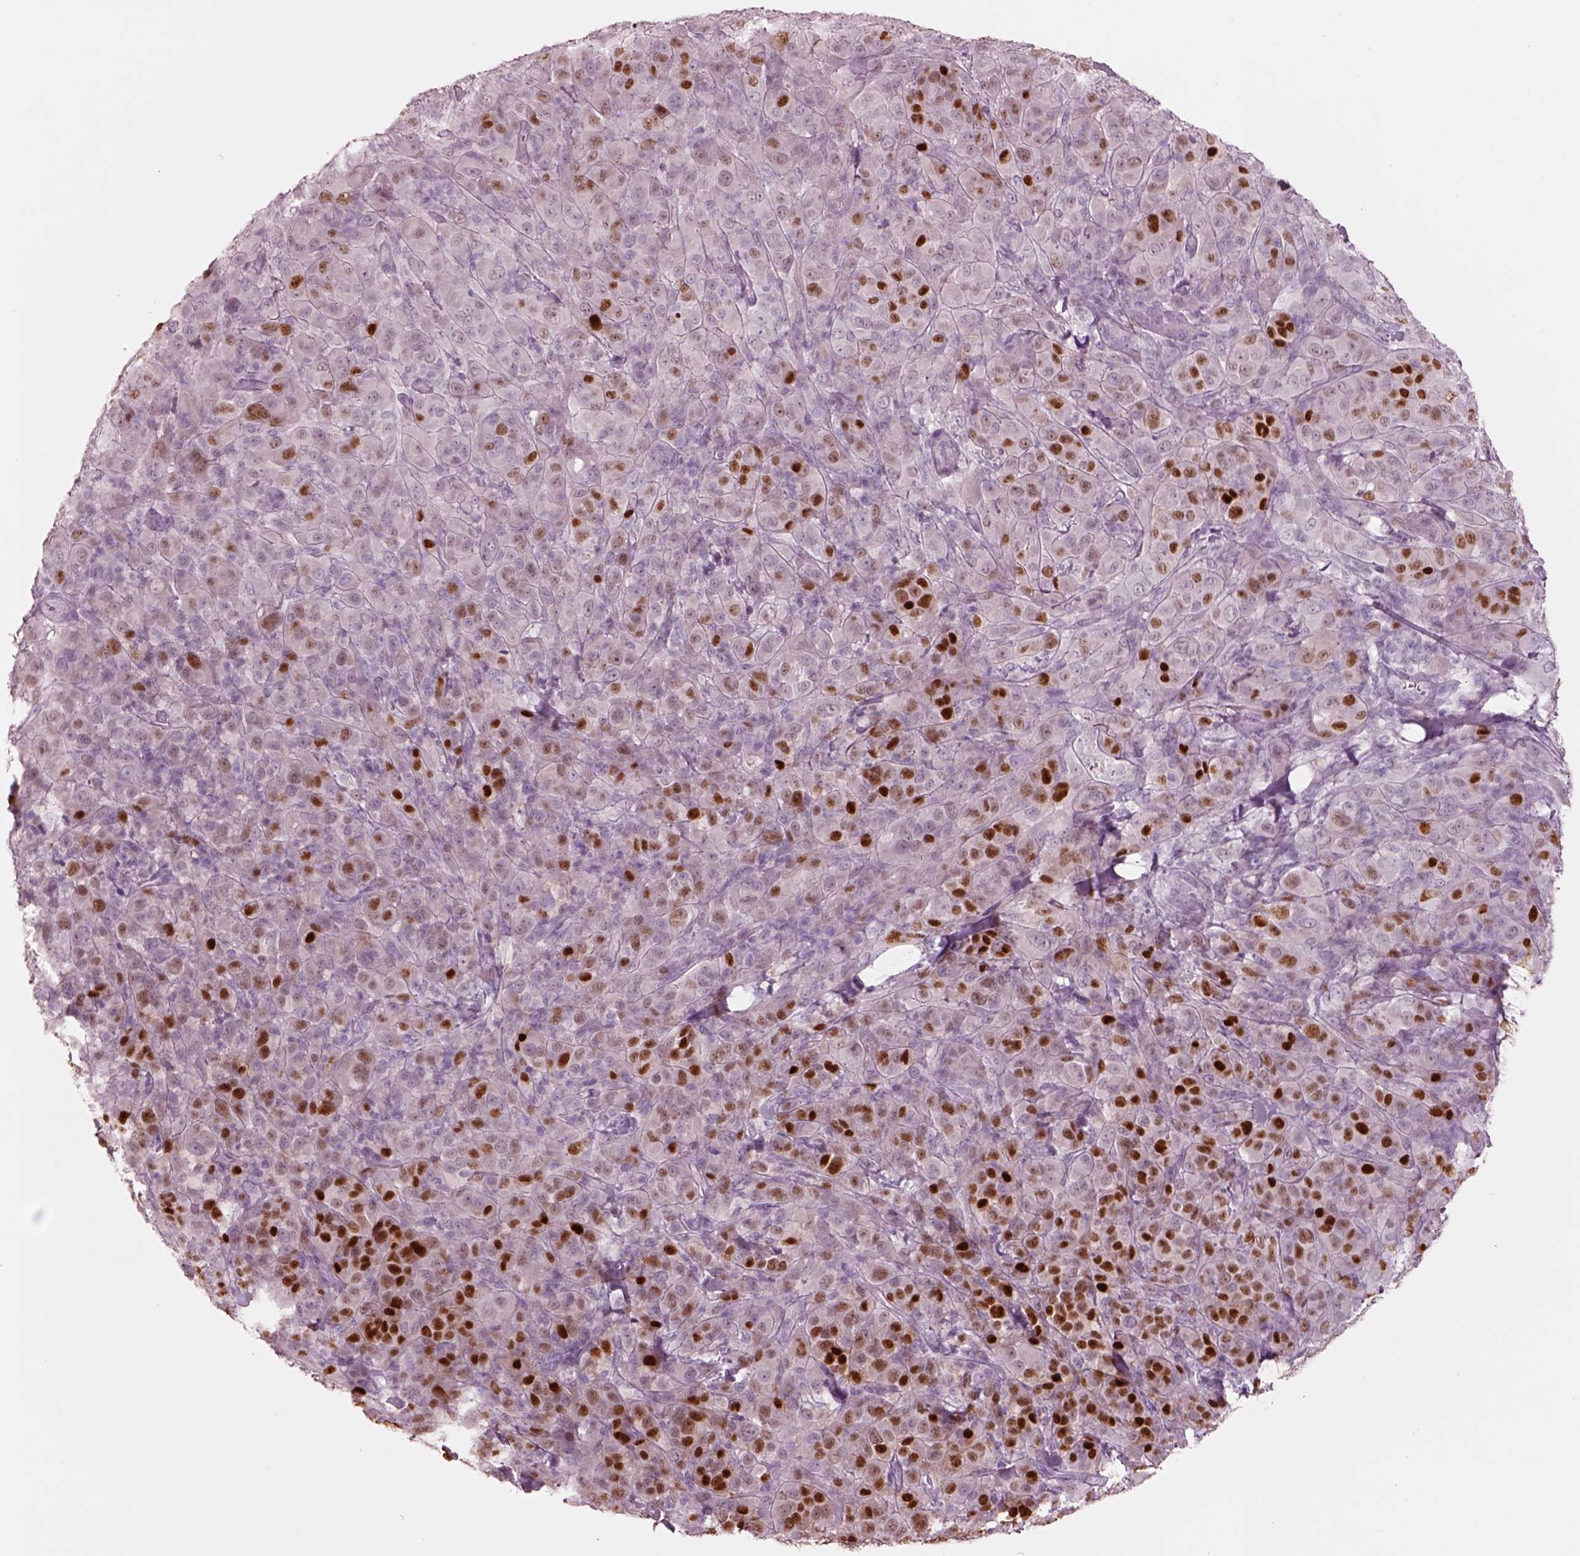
{"staining": {"intensity": "strong", "quantity": "<25%", "location": "nuclear"}, "tissue": "melanoma", "cell_type": "Tumor cells", "image_type": "cancer", "snomed": [{"axis": "morphology", "description": "Malignant melanoma, NOS"}, {"axis": "topography", "description": "Skin"}], "caption": "A histopathology image of melanoma stained for a protein exhibits strong nuclear brown staining in tumor cells. (IHC, brightfield microscopy, high magnification).", "gene": "SOX9", "patient": {"sex": "female", "age": 87}}